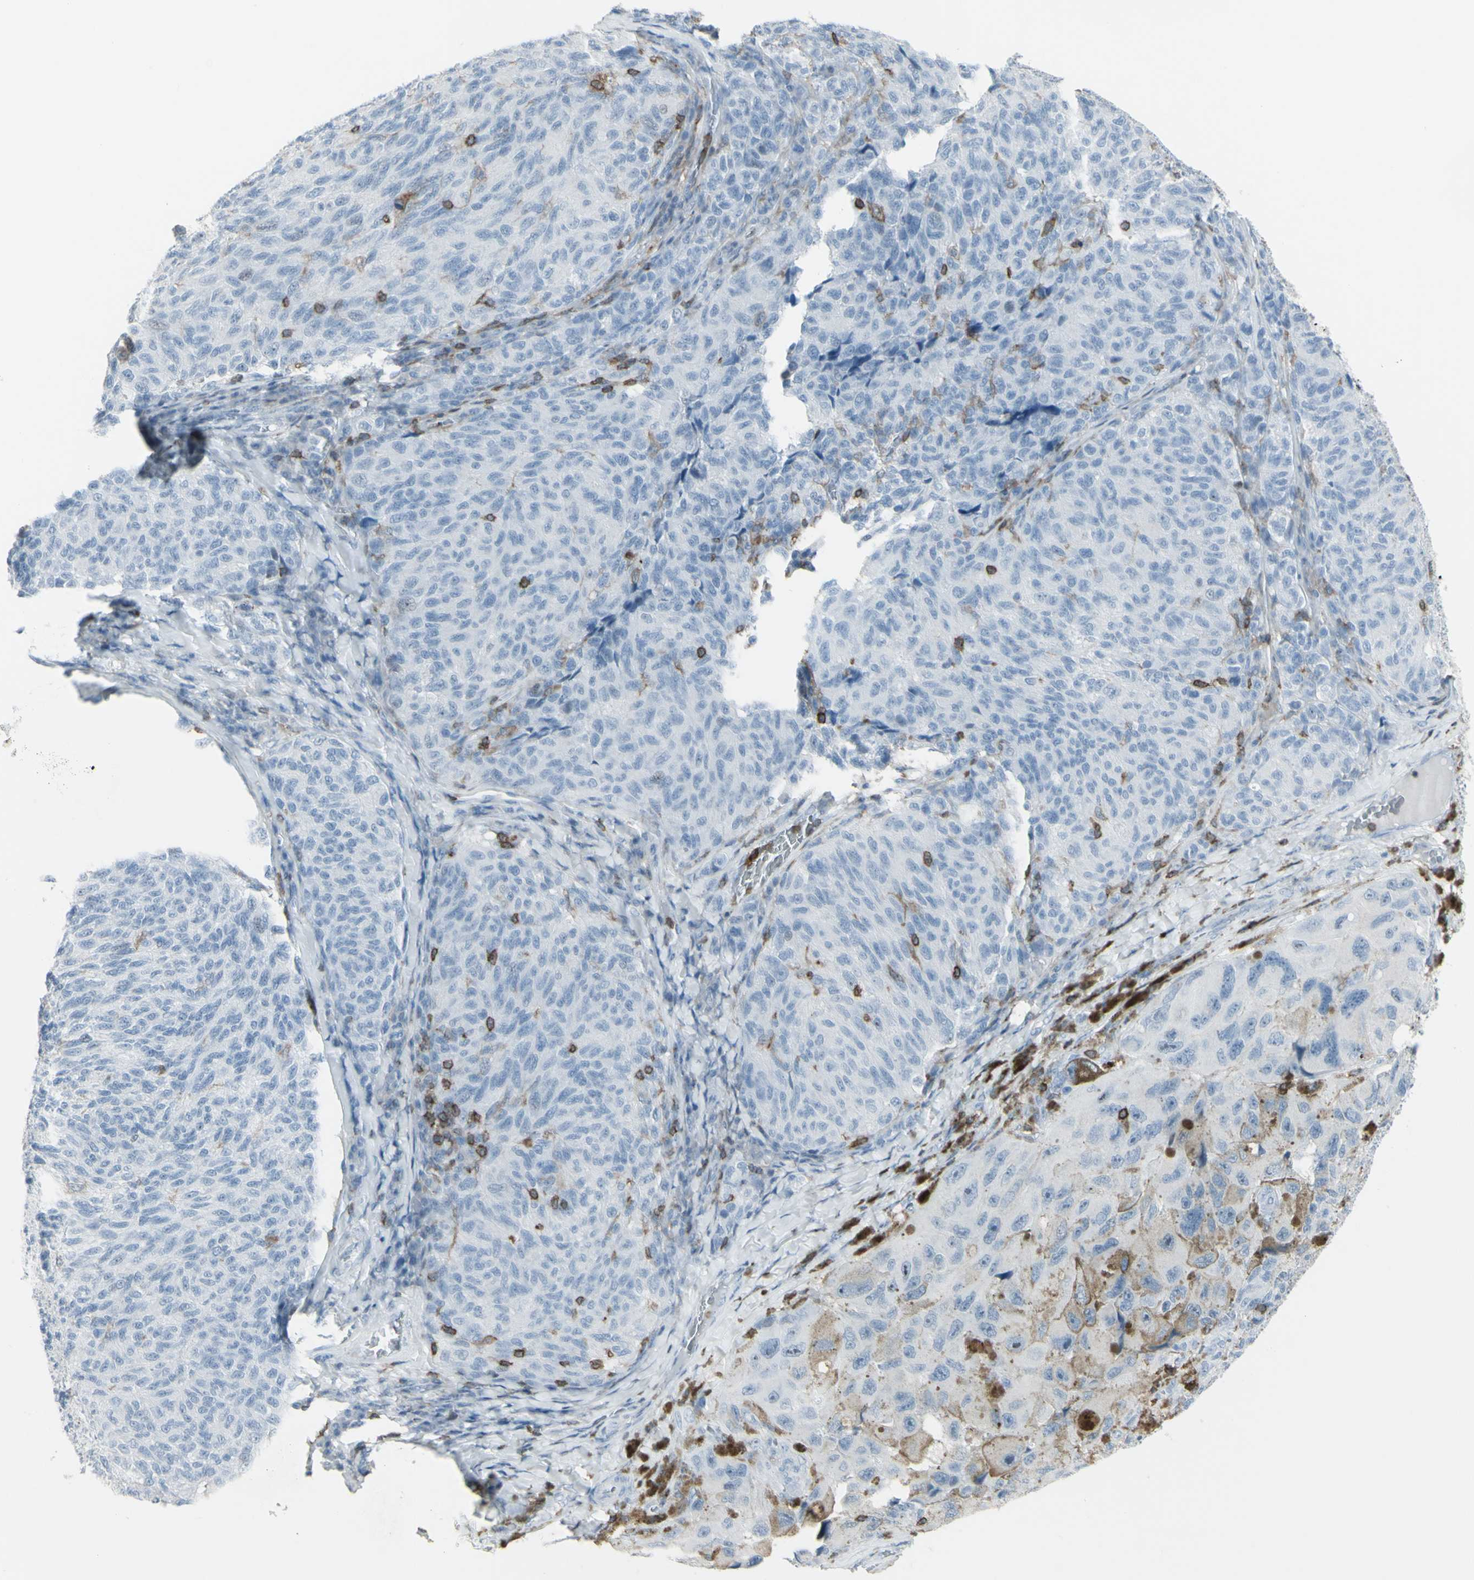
{"staining": {"intensity": "weak", "quantity": "<25%", "location": "cytoplasmic/membranous"}, "tissue": "melanoma", "cell_type": "Tumor cells", "image_type": "cancer", "snomed": [{"axis": "morphology", "description": "Malignant melanoma, NOS"}, {"axis": "topography", "description": "Skin"}], "caption": "This is a histopathology image of immunohistochemistry staining of melanoma, which shows no positivity in tumor cells.", "gene": "NRG1", "patient": {"sex": "female", "age": 73}}